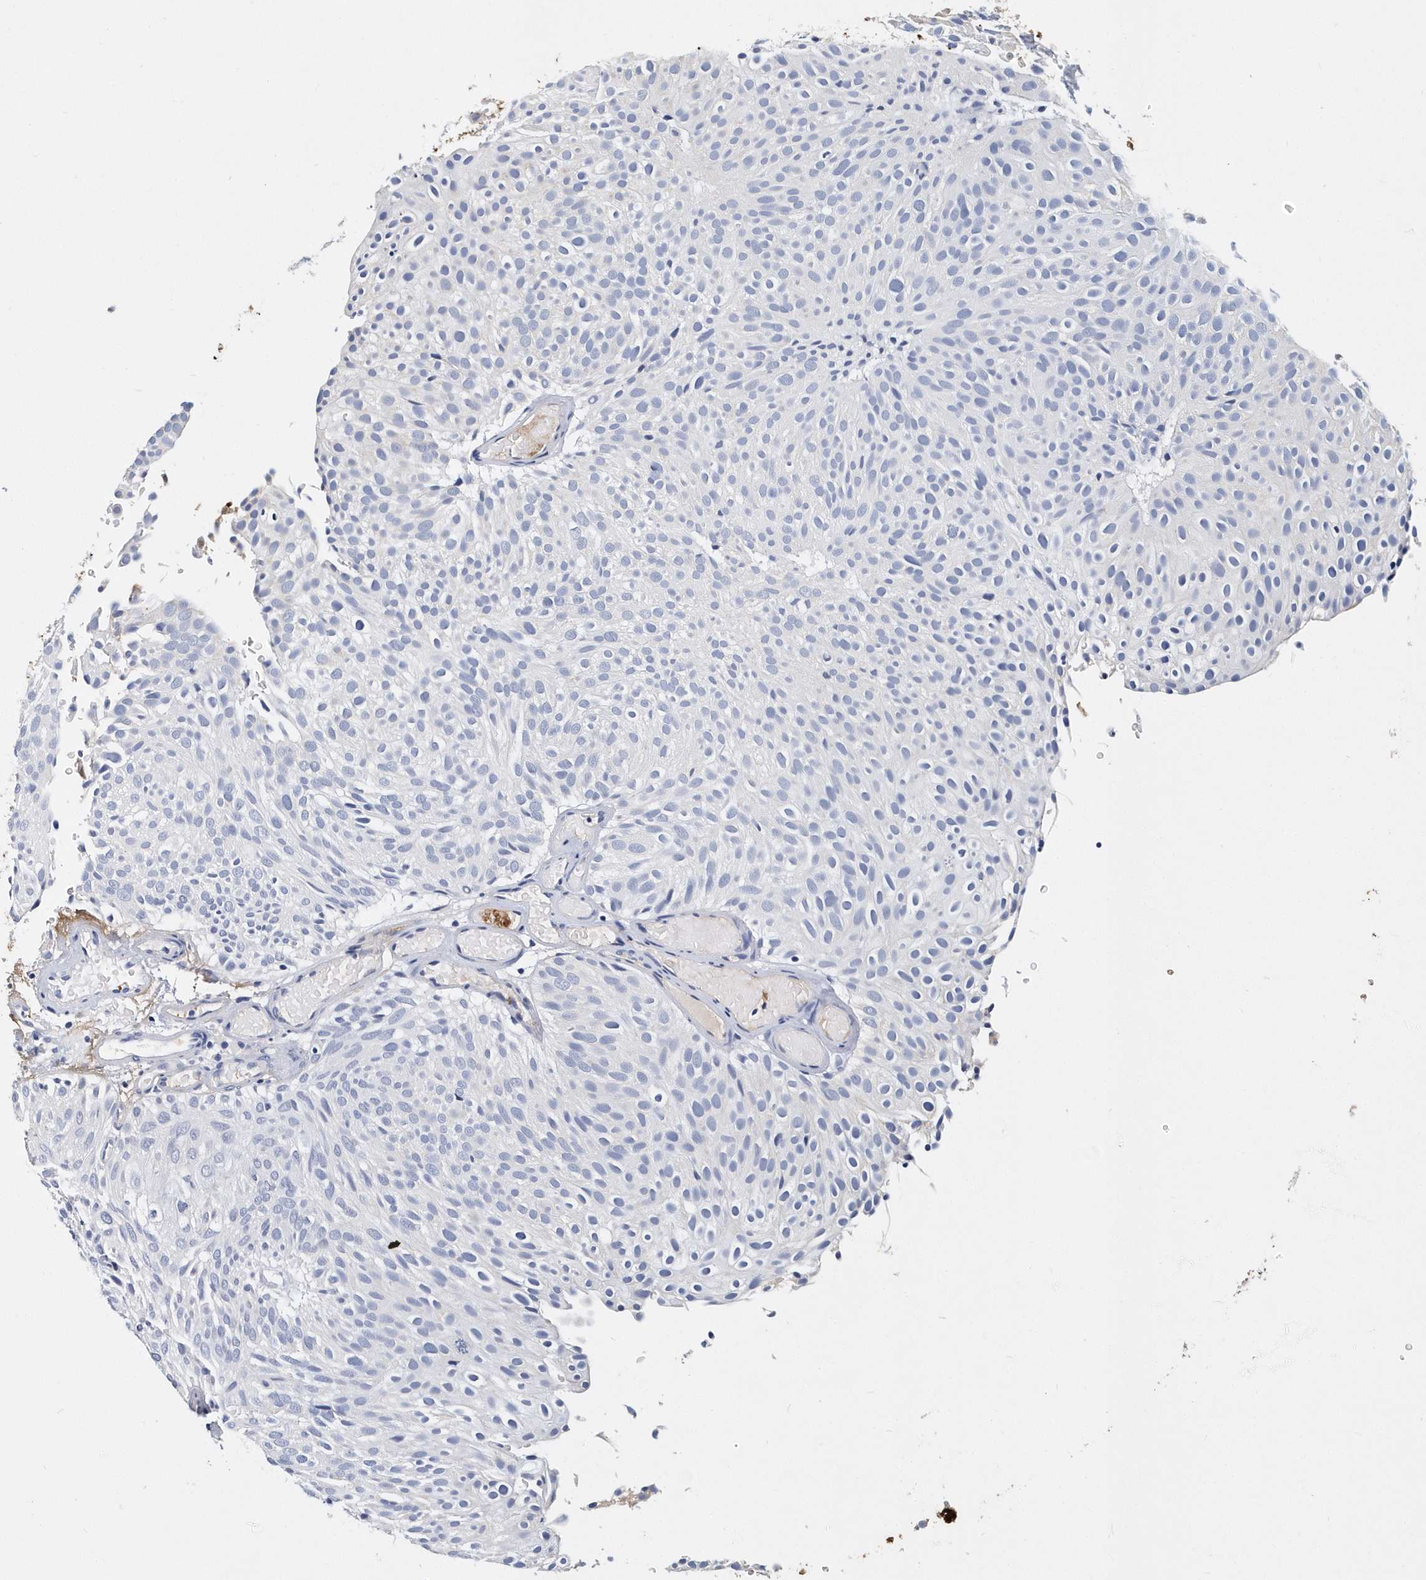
{"staining": {"intensity": "negative", "quantity": "none", "location": "none"}, "tissue": "urothelial cancer", "cell_type": "Tumor cells", "image_type": "cancer", "snomed": [{"axis": "morphology", "description": "Urothelial carcinoma, Low grade"}, {"axis": "topography", "description": "Urinary bladder"}], "caption": "Immunohistochemistry of low-grade urothelial carcinoma reveals no staining in tumor cells.", "gene": "ITGA2B", "patient": {"sex": "male", "age": 78}}